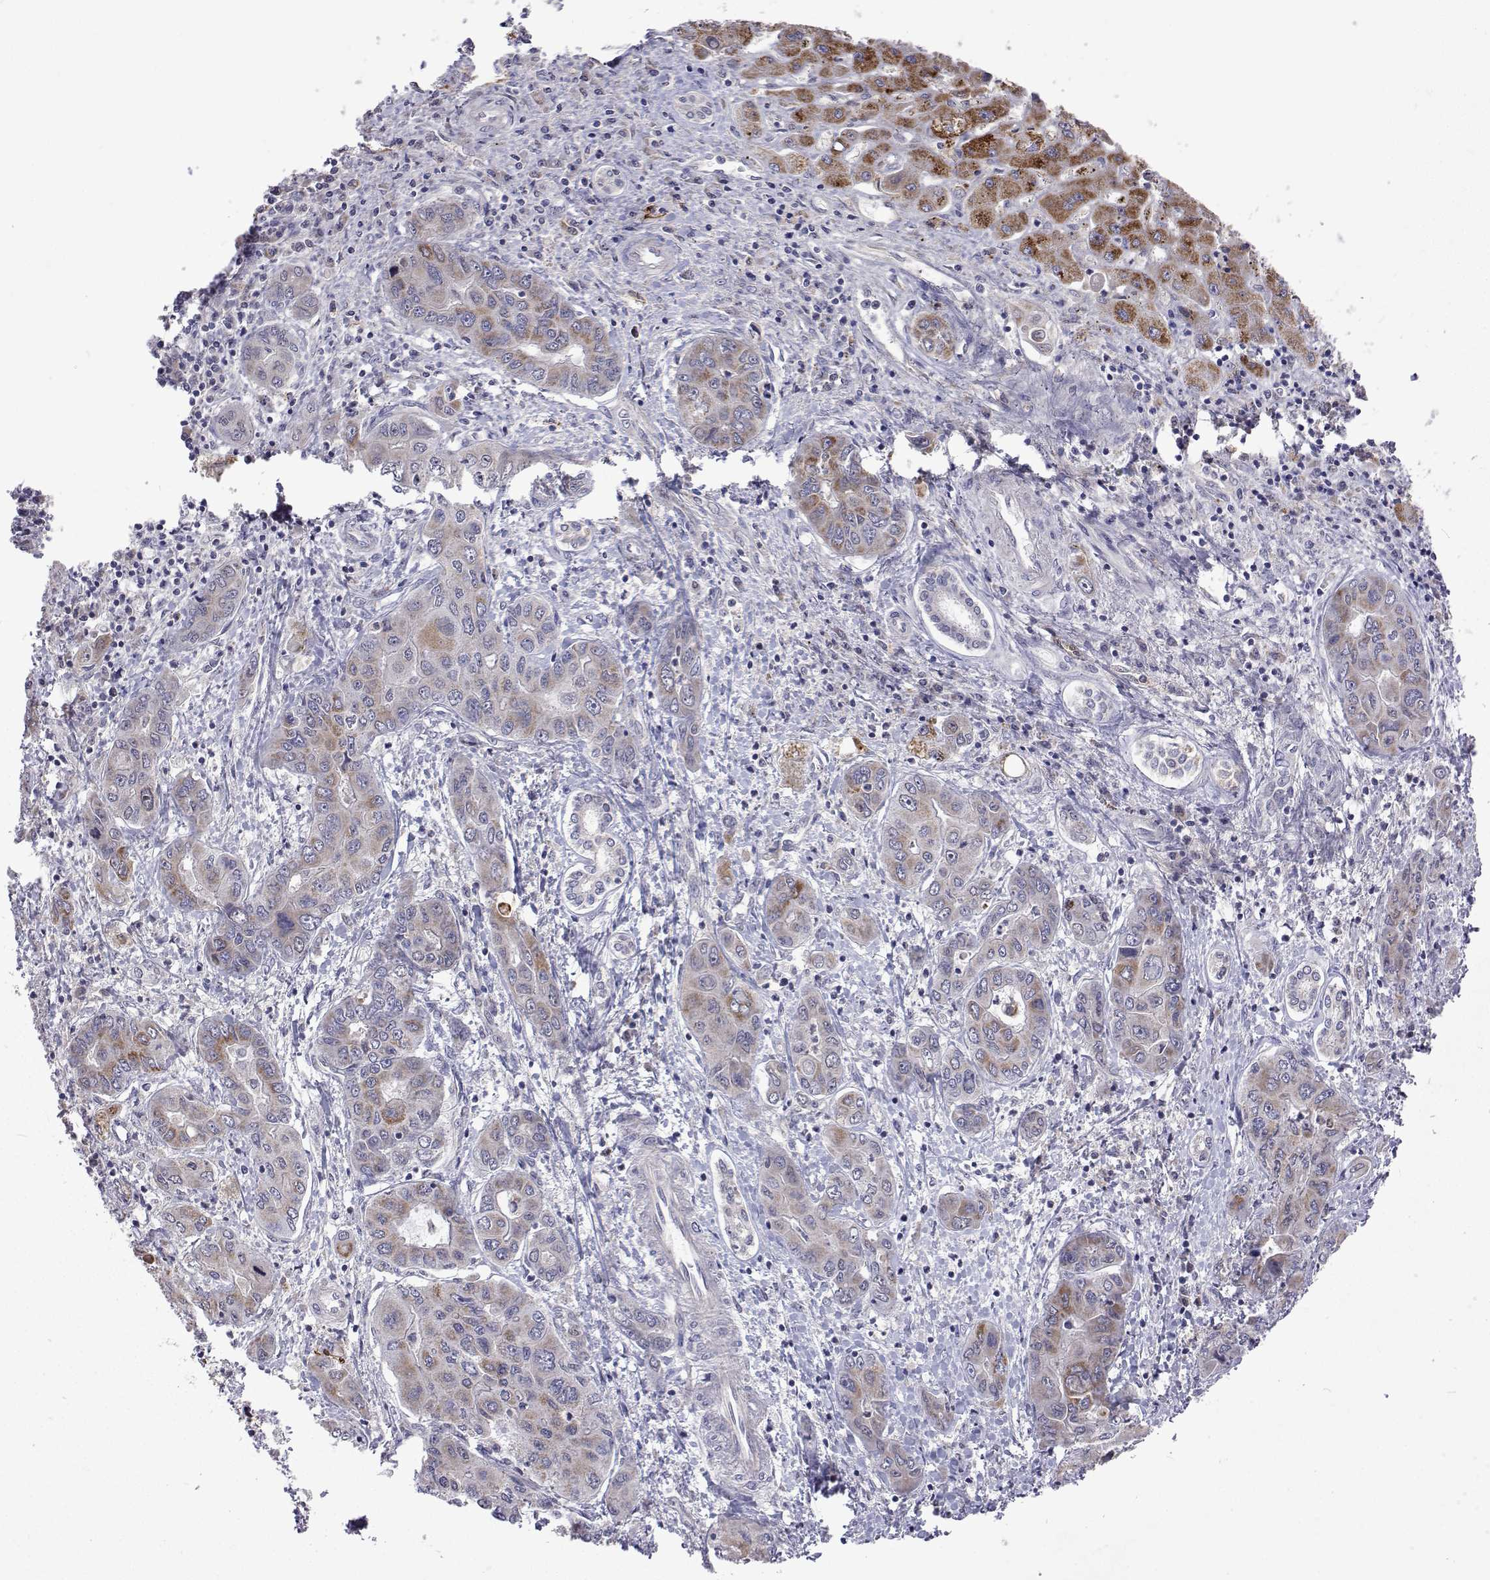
{"staining": {"intensity": "strong", "quantity": "25%-75%", "location": "cytoplasmic/membranous"}, "tissue": "liver cancer", "cell_type": "Tumor cells", "image_type": "cancer", "snomed": [{"axis": "morphology", "description": "Cholangiocarcinoma"}, {"axis": "topography", "description": "Liver"}], "caption": "Tumor cells show high levels of strong cytoplasmic/membranous expression in approximately 25%-75% of cells in human cholangiocarcinoma (liver).", "gene": "DHTKD1", "patient": {"sex": "male", "age": 67}}